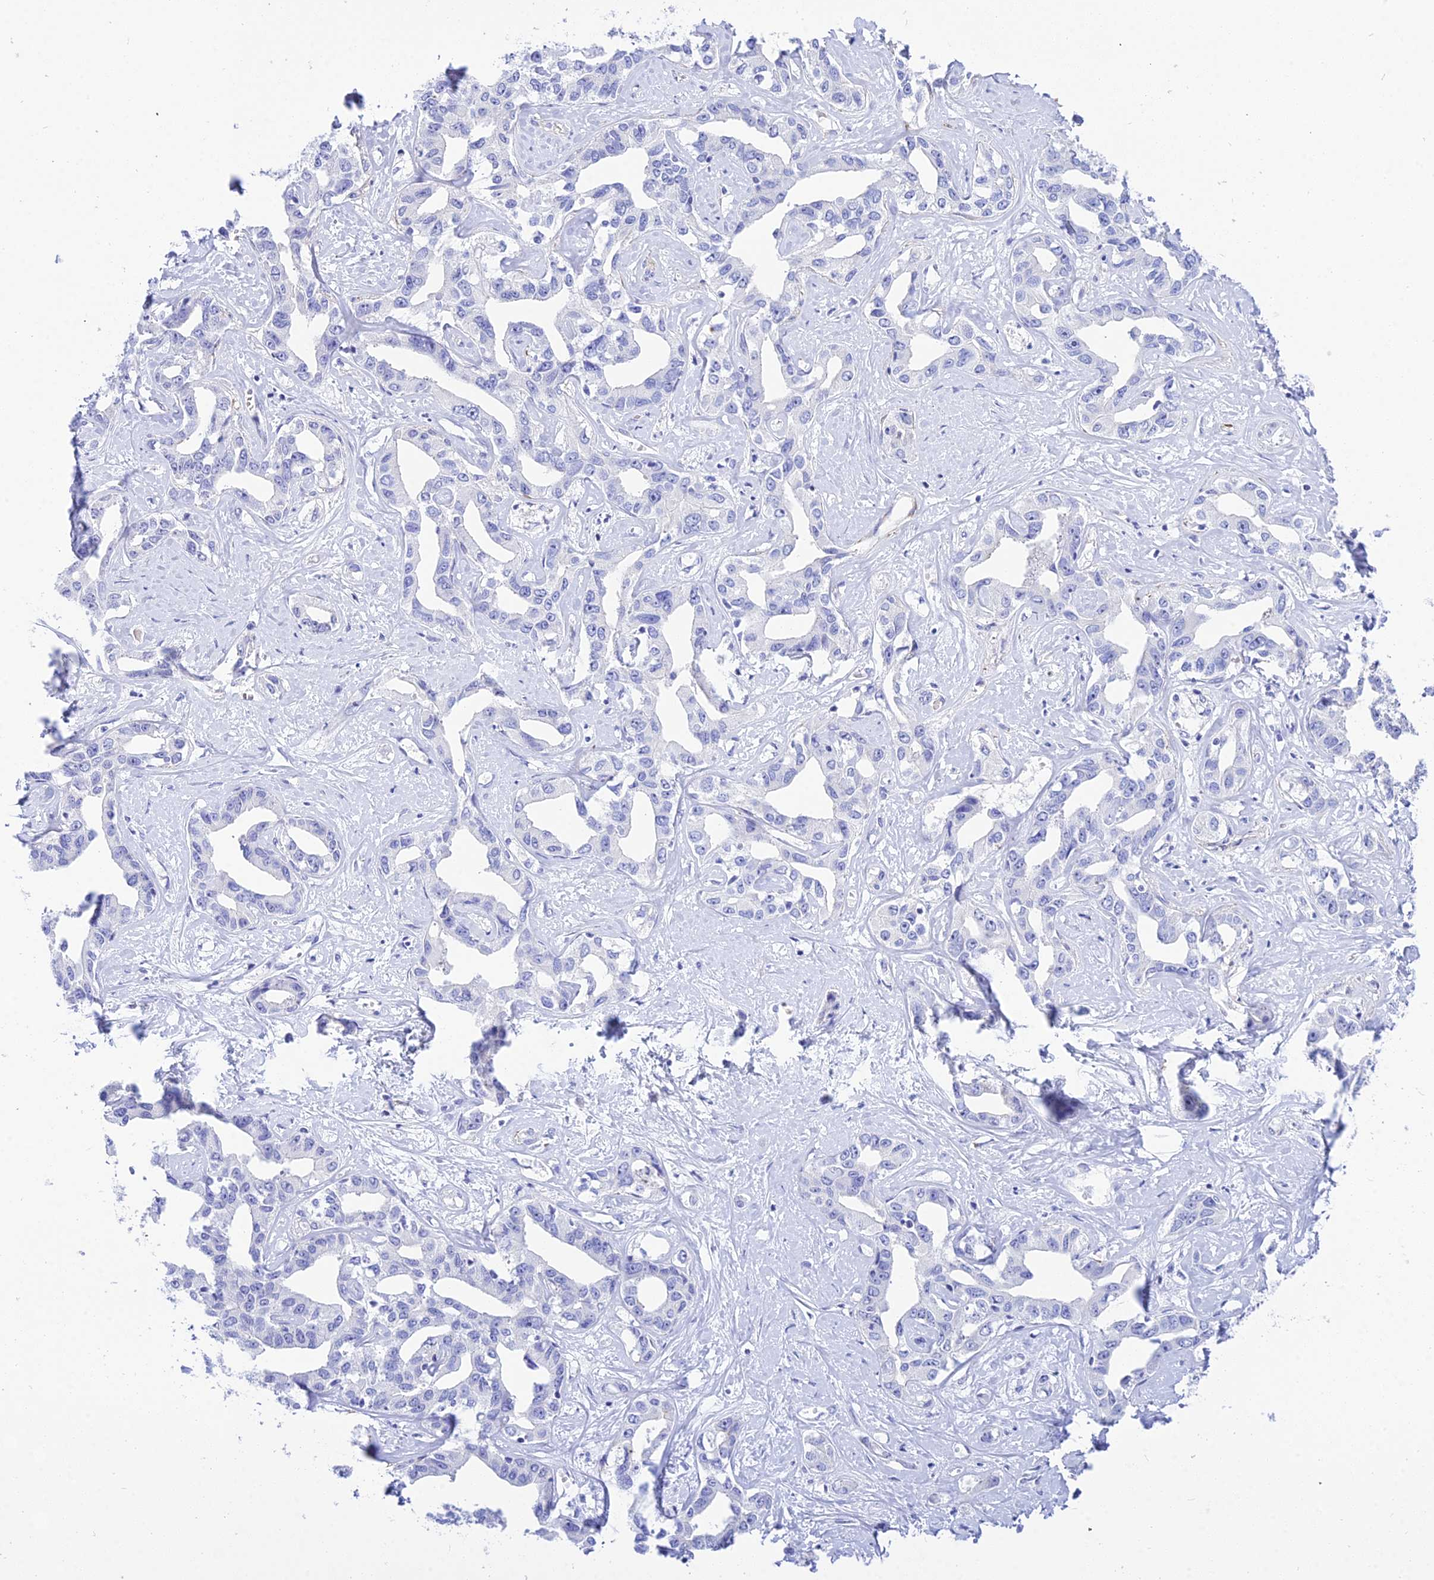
{"staining": {"intensity": "negative", "quantity": "none", "location": "none"}, "tissue": "liver cancer", "cell_type": "Tumor cells", "image_type": "cancer", "snomed": [{"axis": "morphology", "description": "Cholangiocarcinoma"}, {"axis": "topography", "description": "Liver"}], "caption": "IHC image of liver cancer stained for a protein (brown), which shows no positivity in tumor cells. The staining was performed using DAB (3,3'-diaminobenzidine) to visualize the protein expression in brown, while the nuclei were stained in blue with hematoxylin (Magnification: 20x).", "gene": "DEFB107A", "patient": {"sex": "male", "age": 59}}